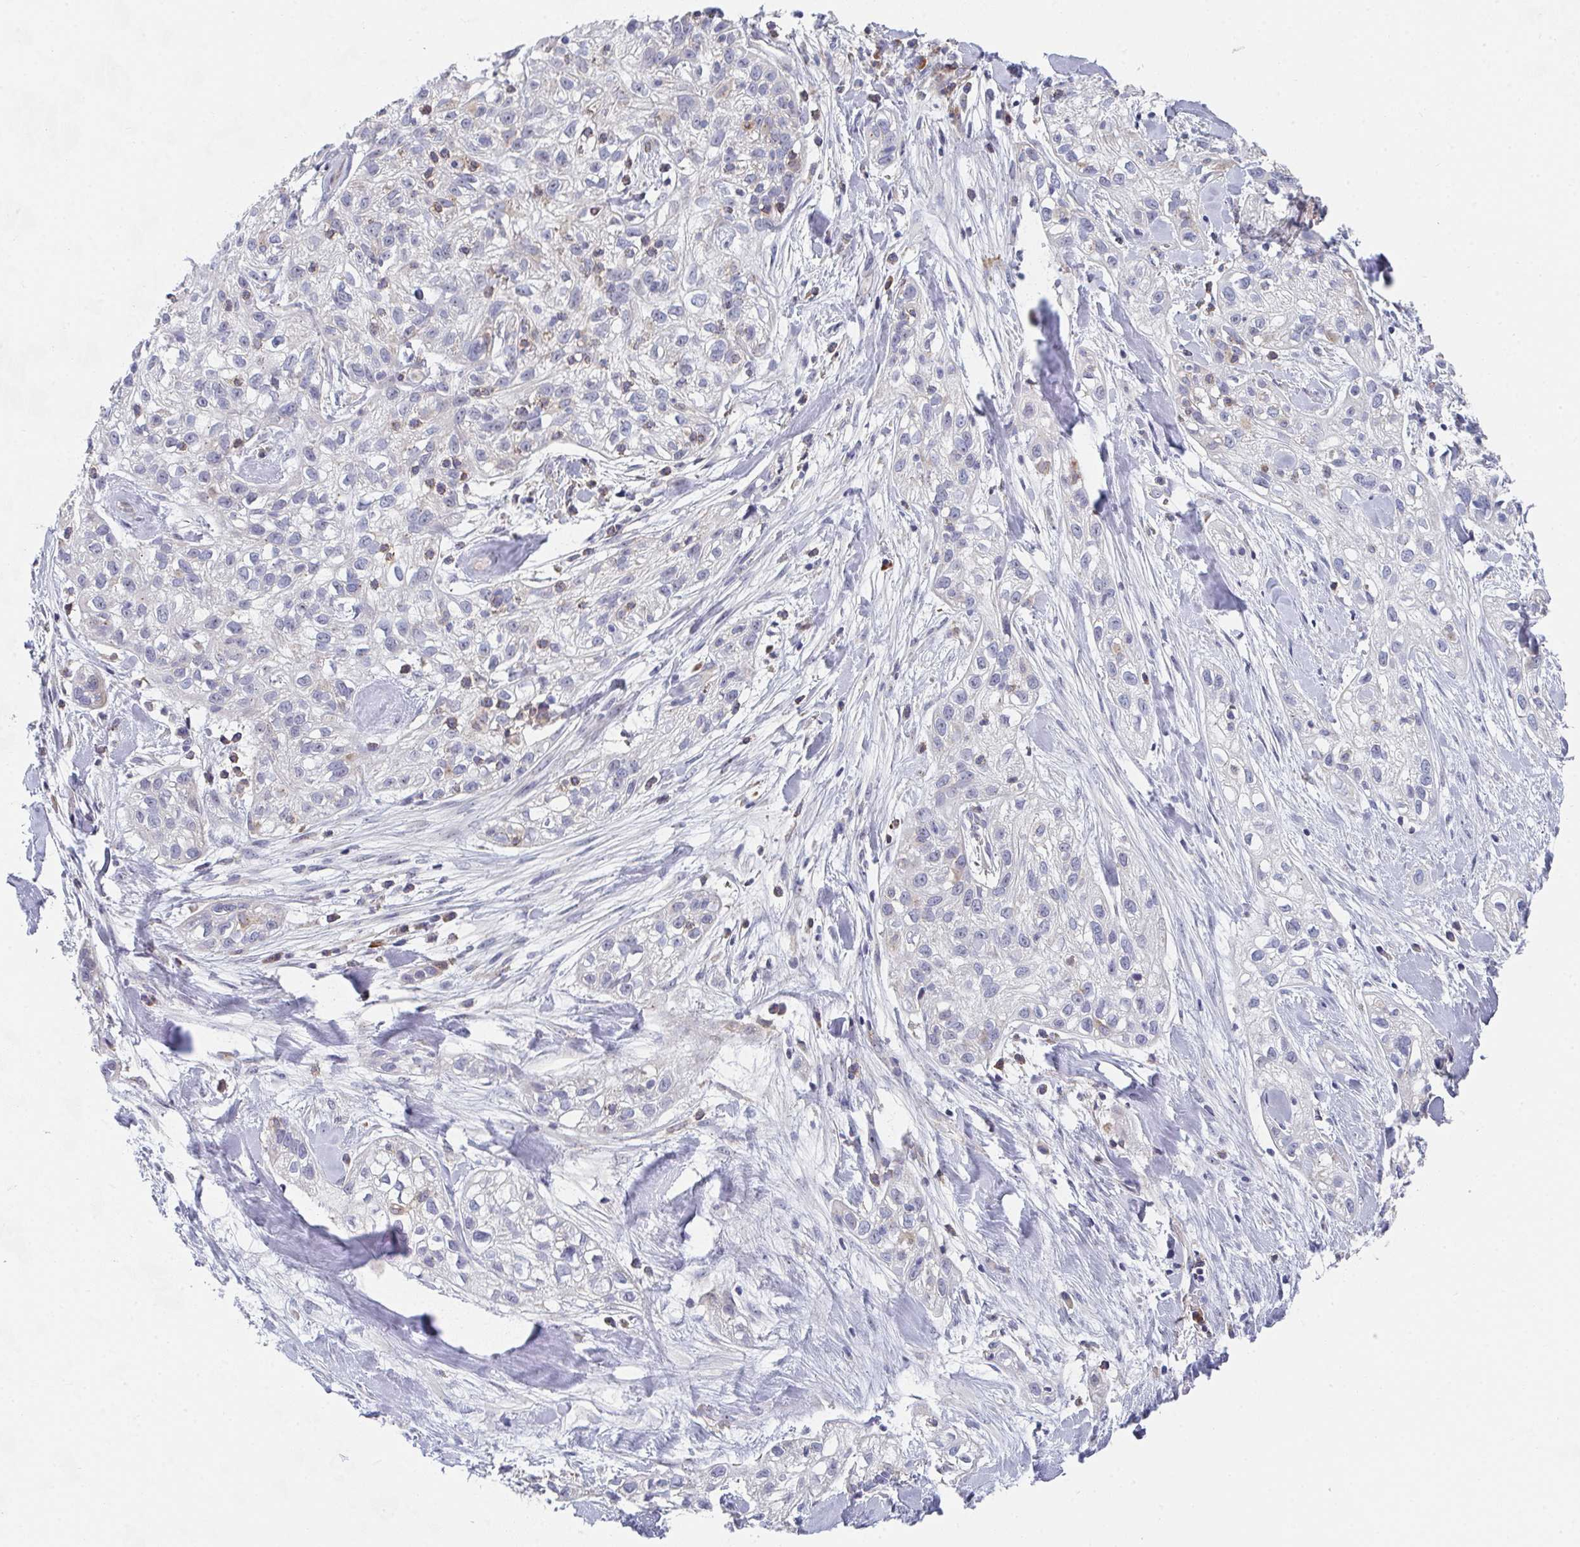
{"staining": {"intensity": "negative", "quantity": "none", "location": "none"}, "tissue": "skin cancer", "cell_type": "Tumor cells", "image_type": "cancer", "snomed": [{"axis": "morphology", "description": "Squamous cell carcinoma, NOS"}, {"axis": "topography", "description": "Skin"}], "caption": "The micrograph displays no significant staining in tumor cells of skin cancer.", "gene": "KLHL33", "patient": {"sex": "male", "age": 82}}